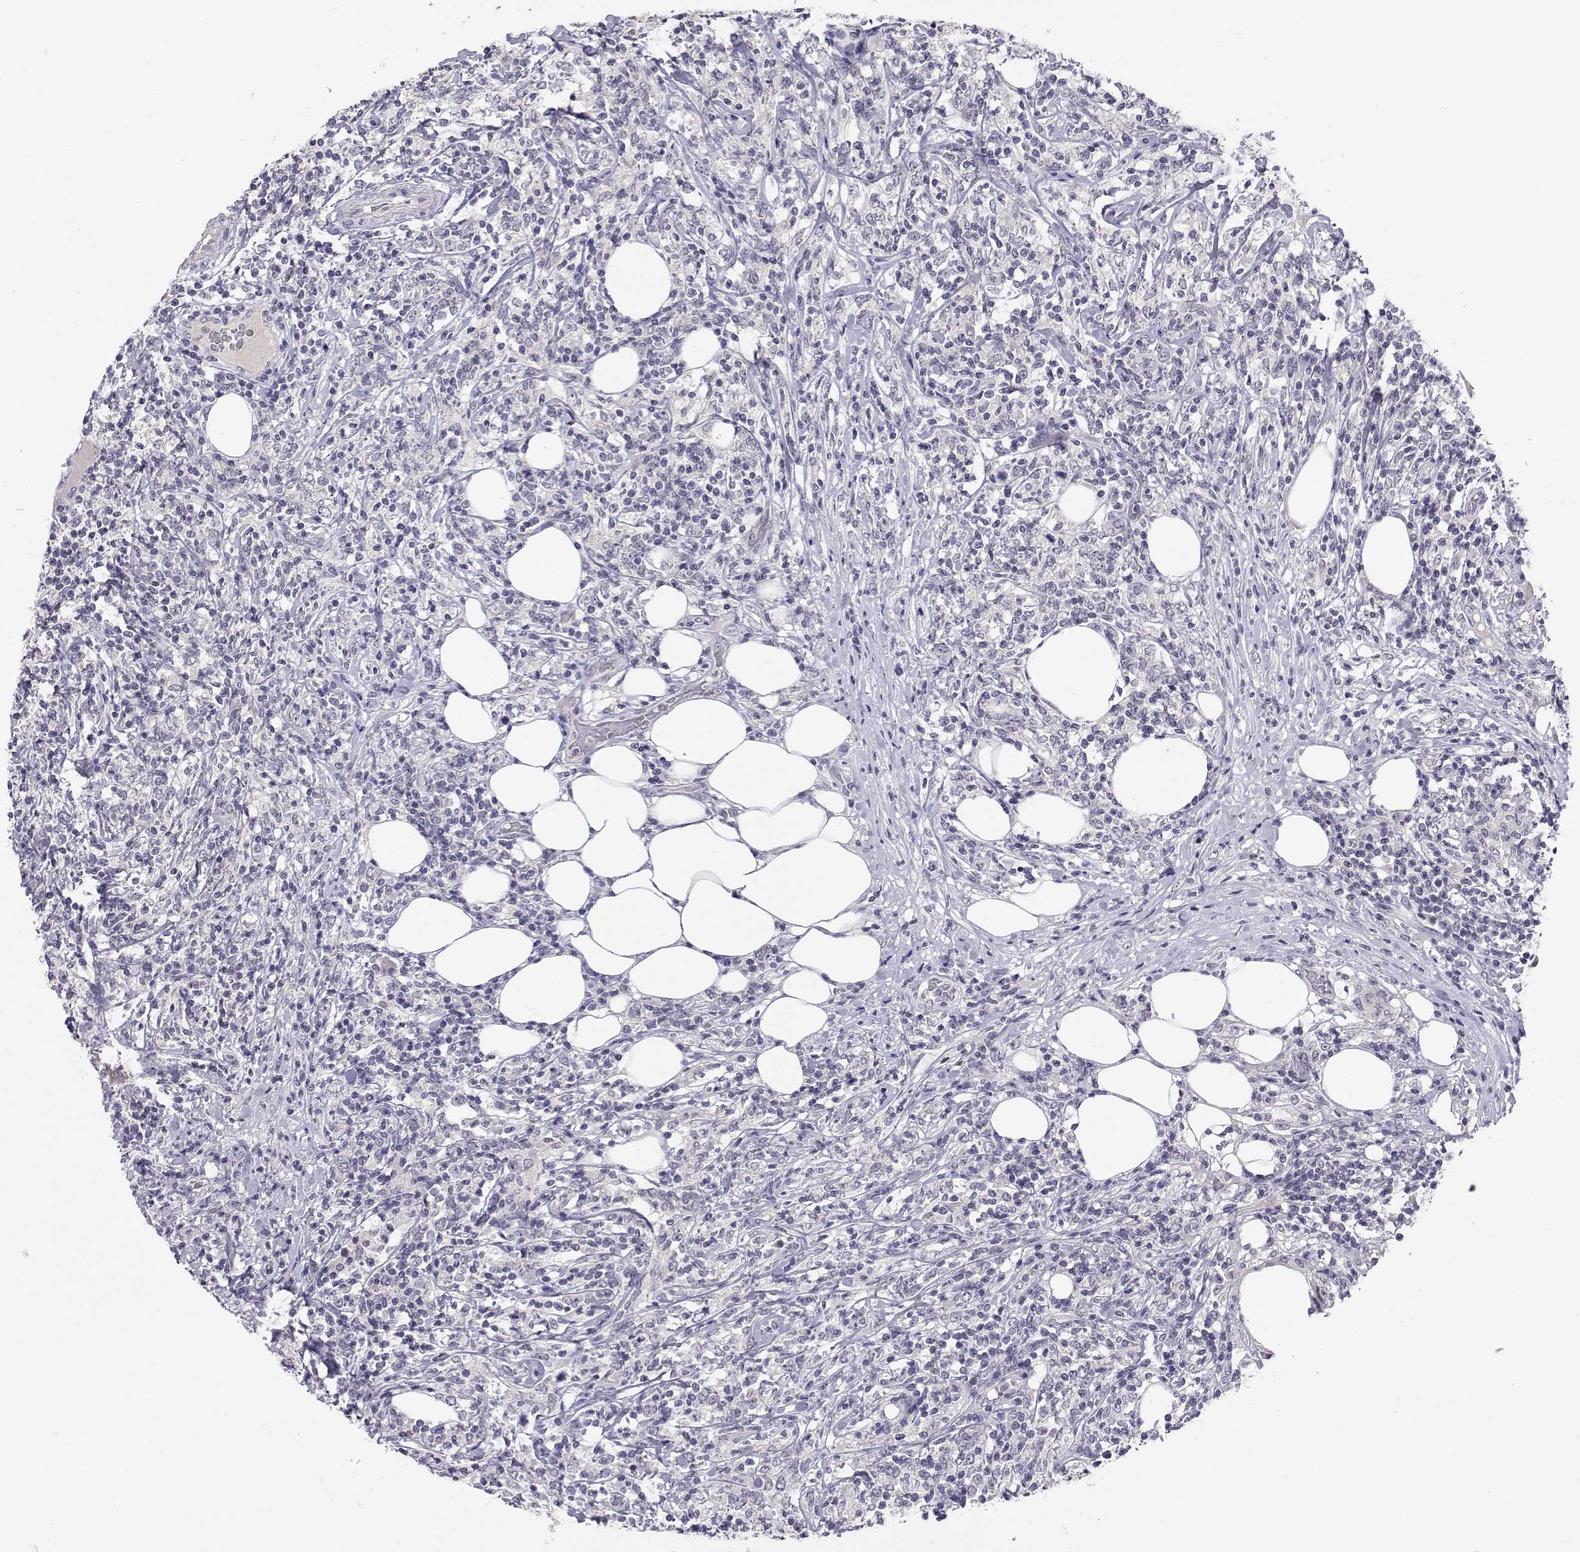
{"staining": {"intensity": "negative", "quantity": "none", "location": "none"}, "tissue": "lymphoma", "cell_type": "Tumor cells", "image_type": "cancer", "snomed": [{"axis": "morphology", "description": "Malignant lymphoma, non-Hodgkin's type, High grade"}, {"axis": "topography", "description": "Lymph node"}], "caption": "Human lymphoma stained for a protein using immunohistochemistry (IHC) demonstrates no staining in tumor cells.", "gene": "SLC6A3", "patient": {"sex": "female", "age": 84}}